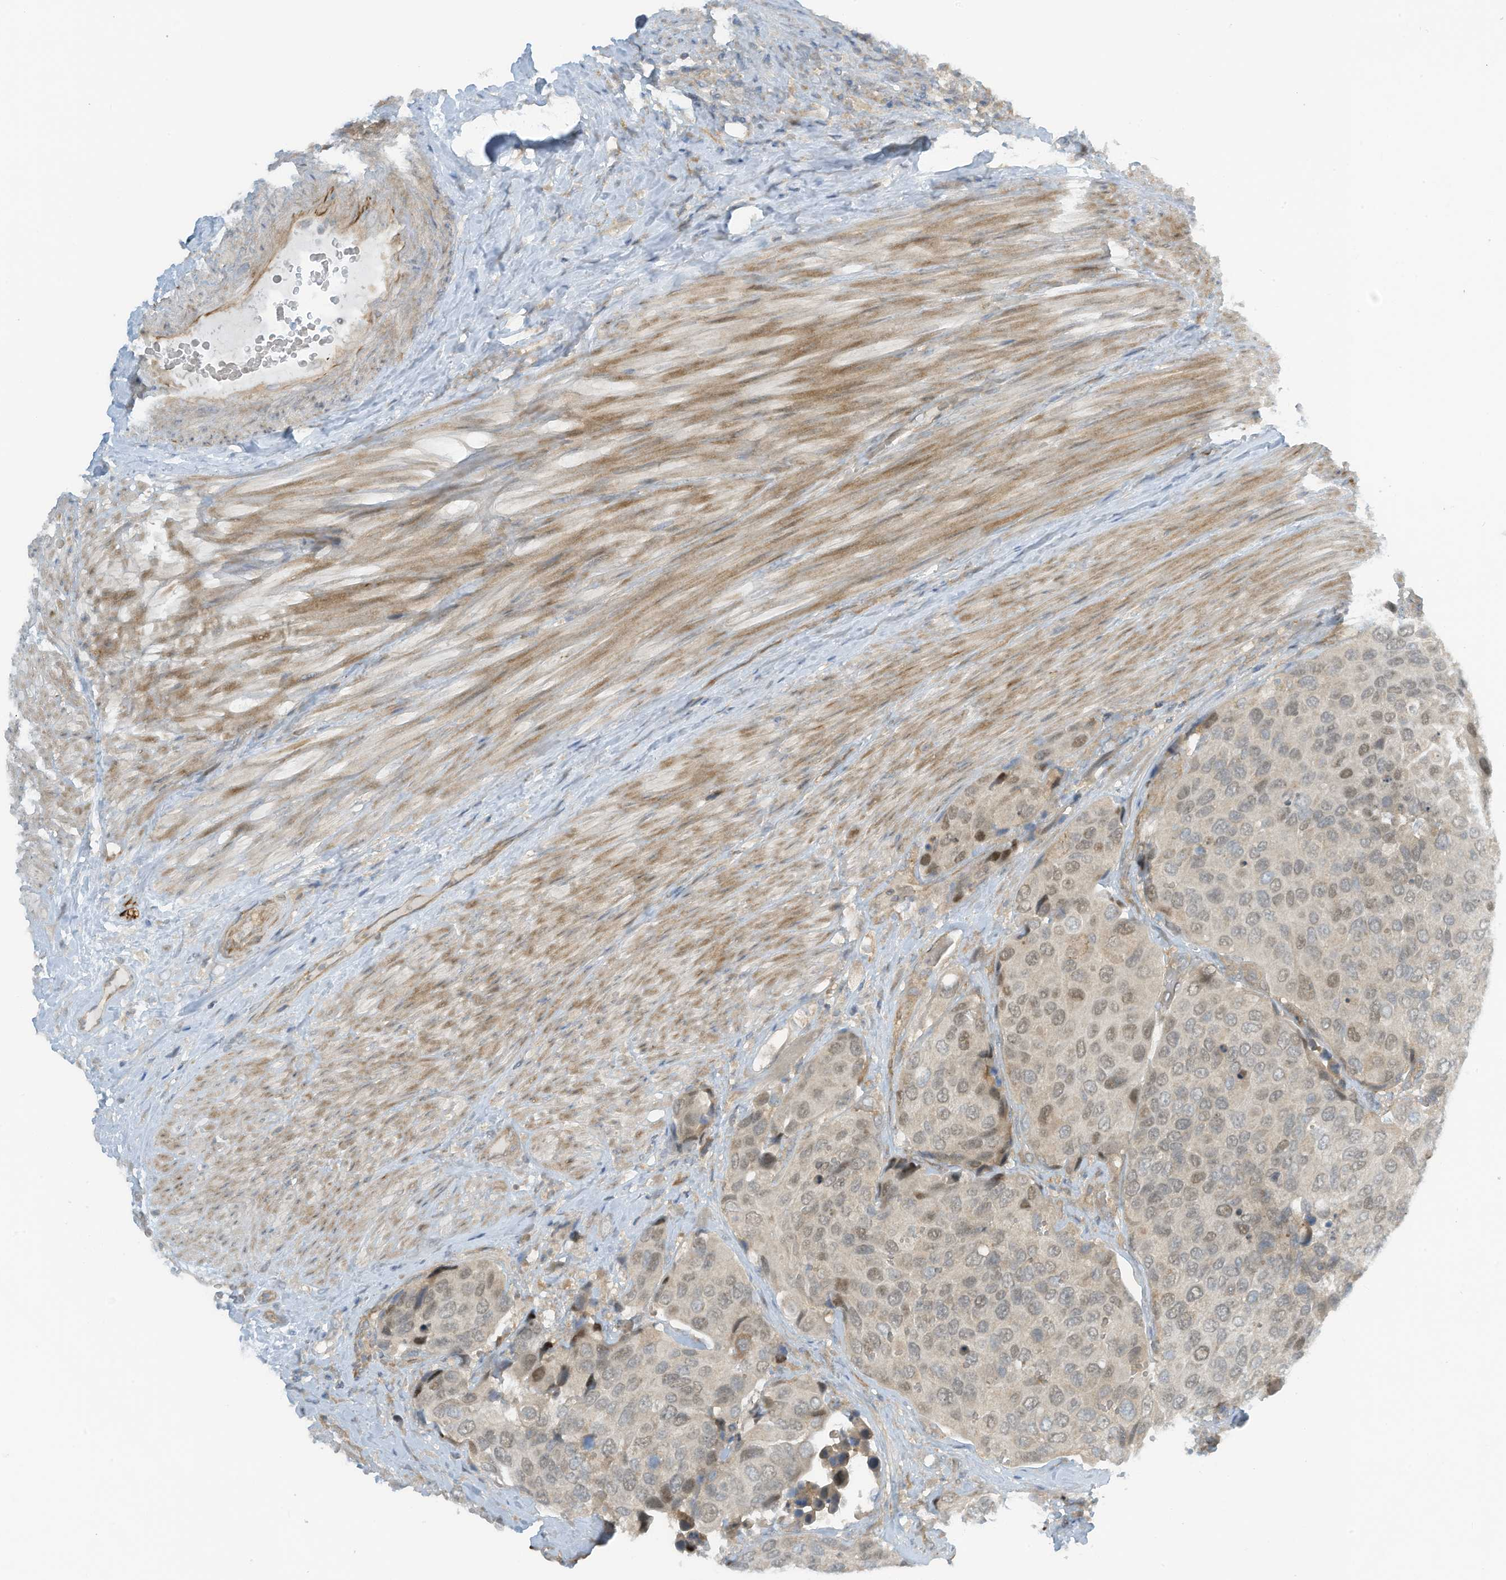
{"staining": {"intensity": "weak", "quantity": "<25%", "location": "nuclear"}, "tissue": "urothelial cancer", "cell_type": "Tumor cells", "image_type": "cancer", "snomed": [{"axis": "morphology", "description": "Urothelial carcinoma, High grade"}, {"axis": "topography", "description": "Urinary bladder"}], "caption": "High magnification brightfield microscopy of high-grade urothelial carcinoma stained with DAB (3,3'-diaminobenzidine) (brown) and counterstained with hematoxylin (blue): tumor cells show no significant expression.", "gene": "FSD1L", "patient": {"sex": "male", "age": 74}}